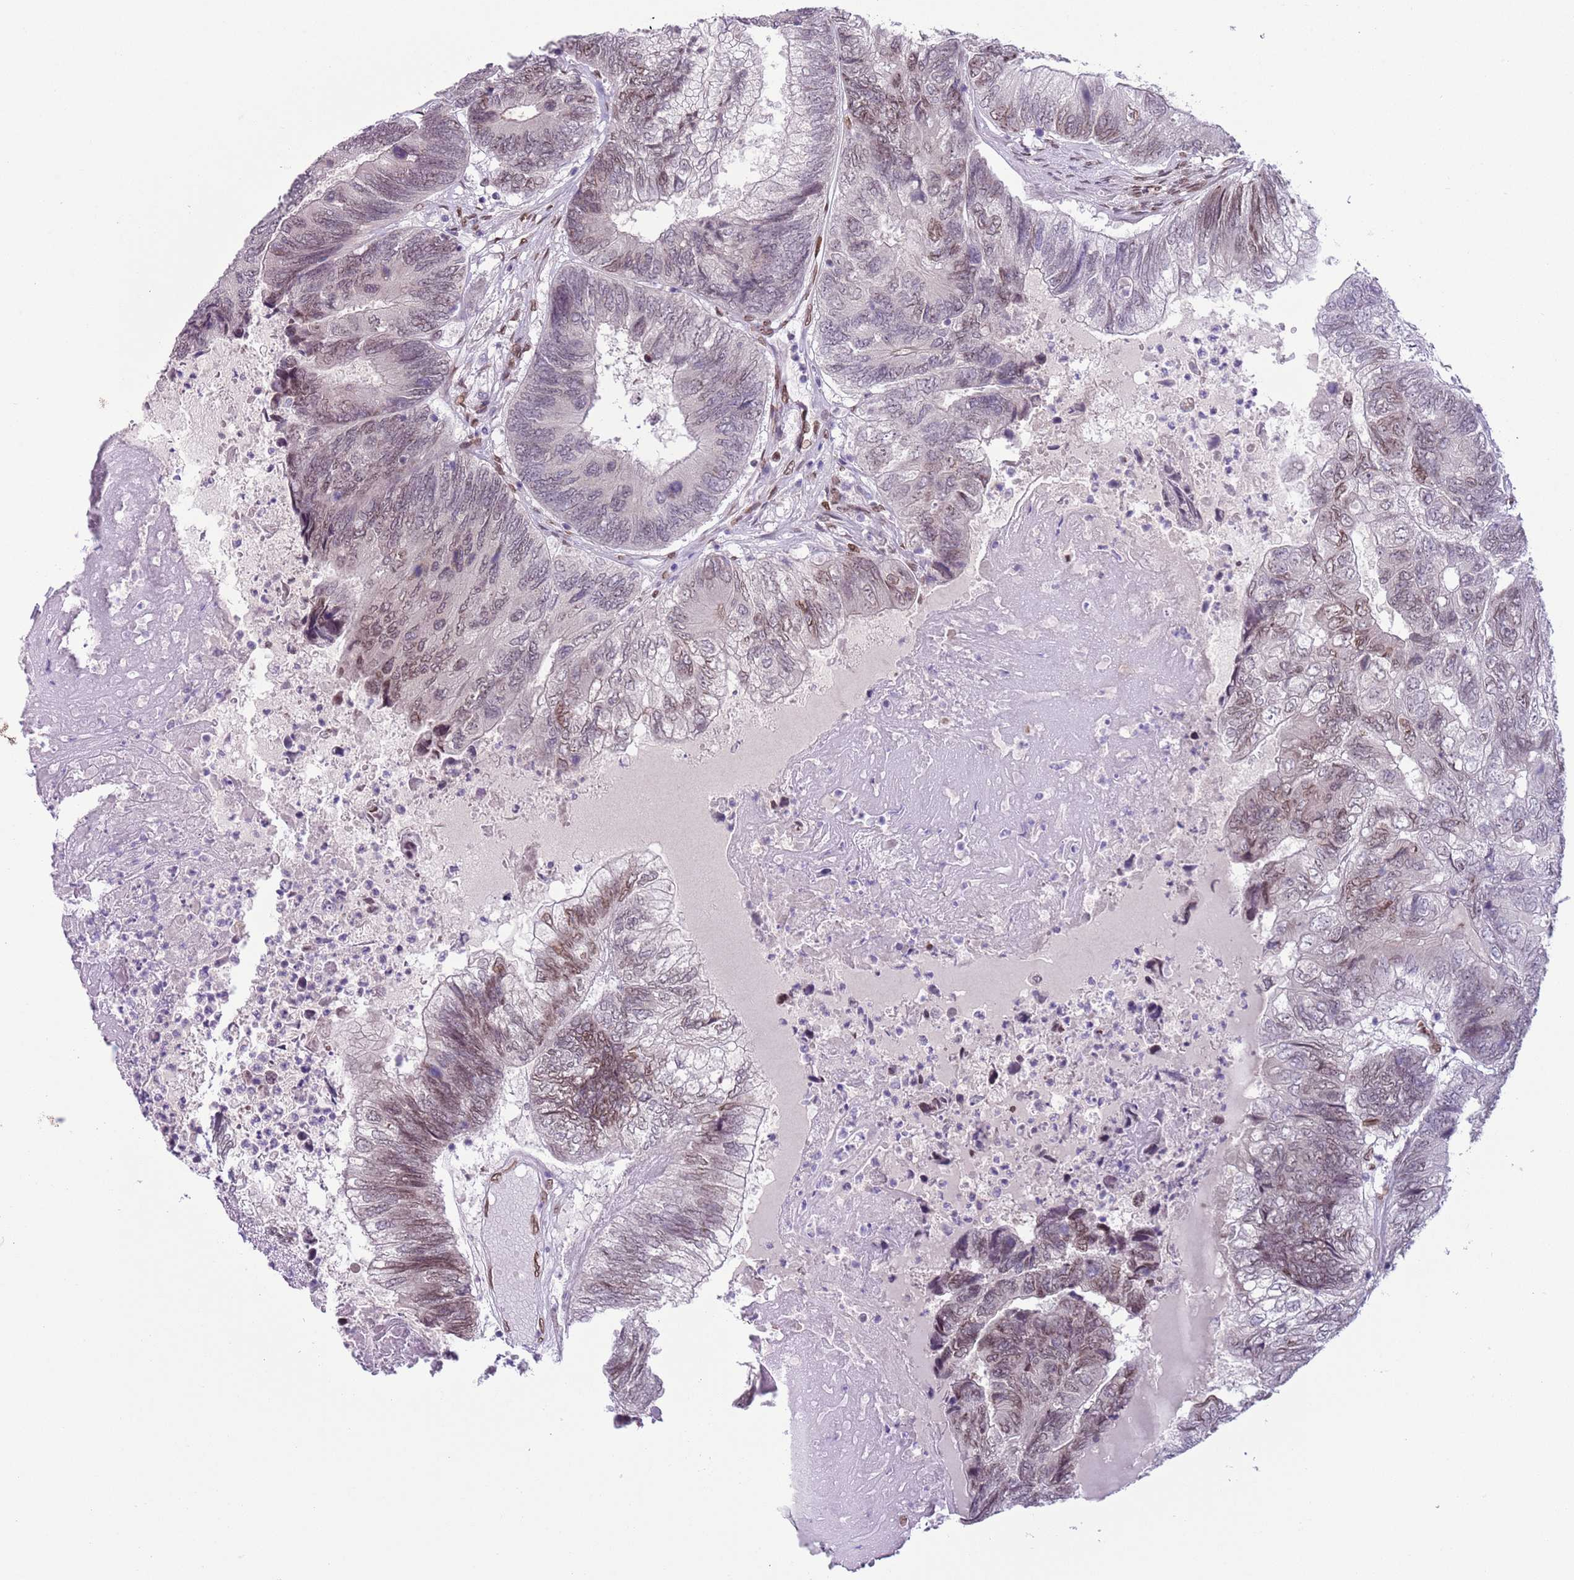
{"staining": {"intensity": "moderate", "quantity": "25%-75%", "location": "nuclear"}, "tissue": "colorectal cancer", "cell_type": "Tumor cells", "image_type": "cancer", "snomed": [{"axis": "morphology", "description": "Adenocarcinoma, NOS"}, {"axis": "topography", "description": "Colon"}], "caption": "Immunohistochemistry image of human colorectal adenocarcinoma stained for a protein (brown), which exhibits medium levels of moderate nuclear staining in approximately 25%-75% of tumor cells.", "gene": "ZGLP1", "patient": {"sex": "female", "age": 67}}